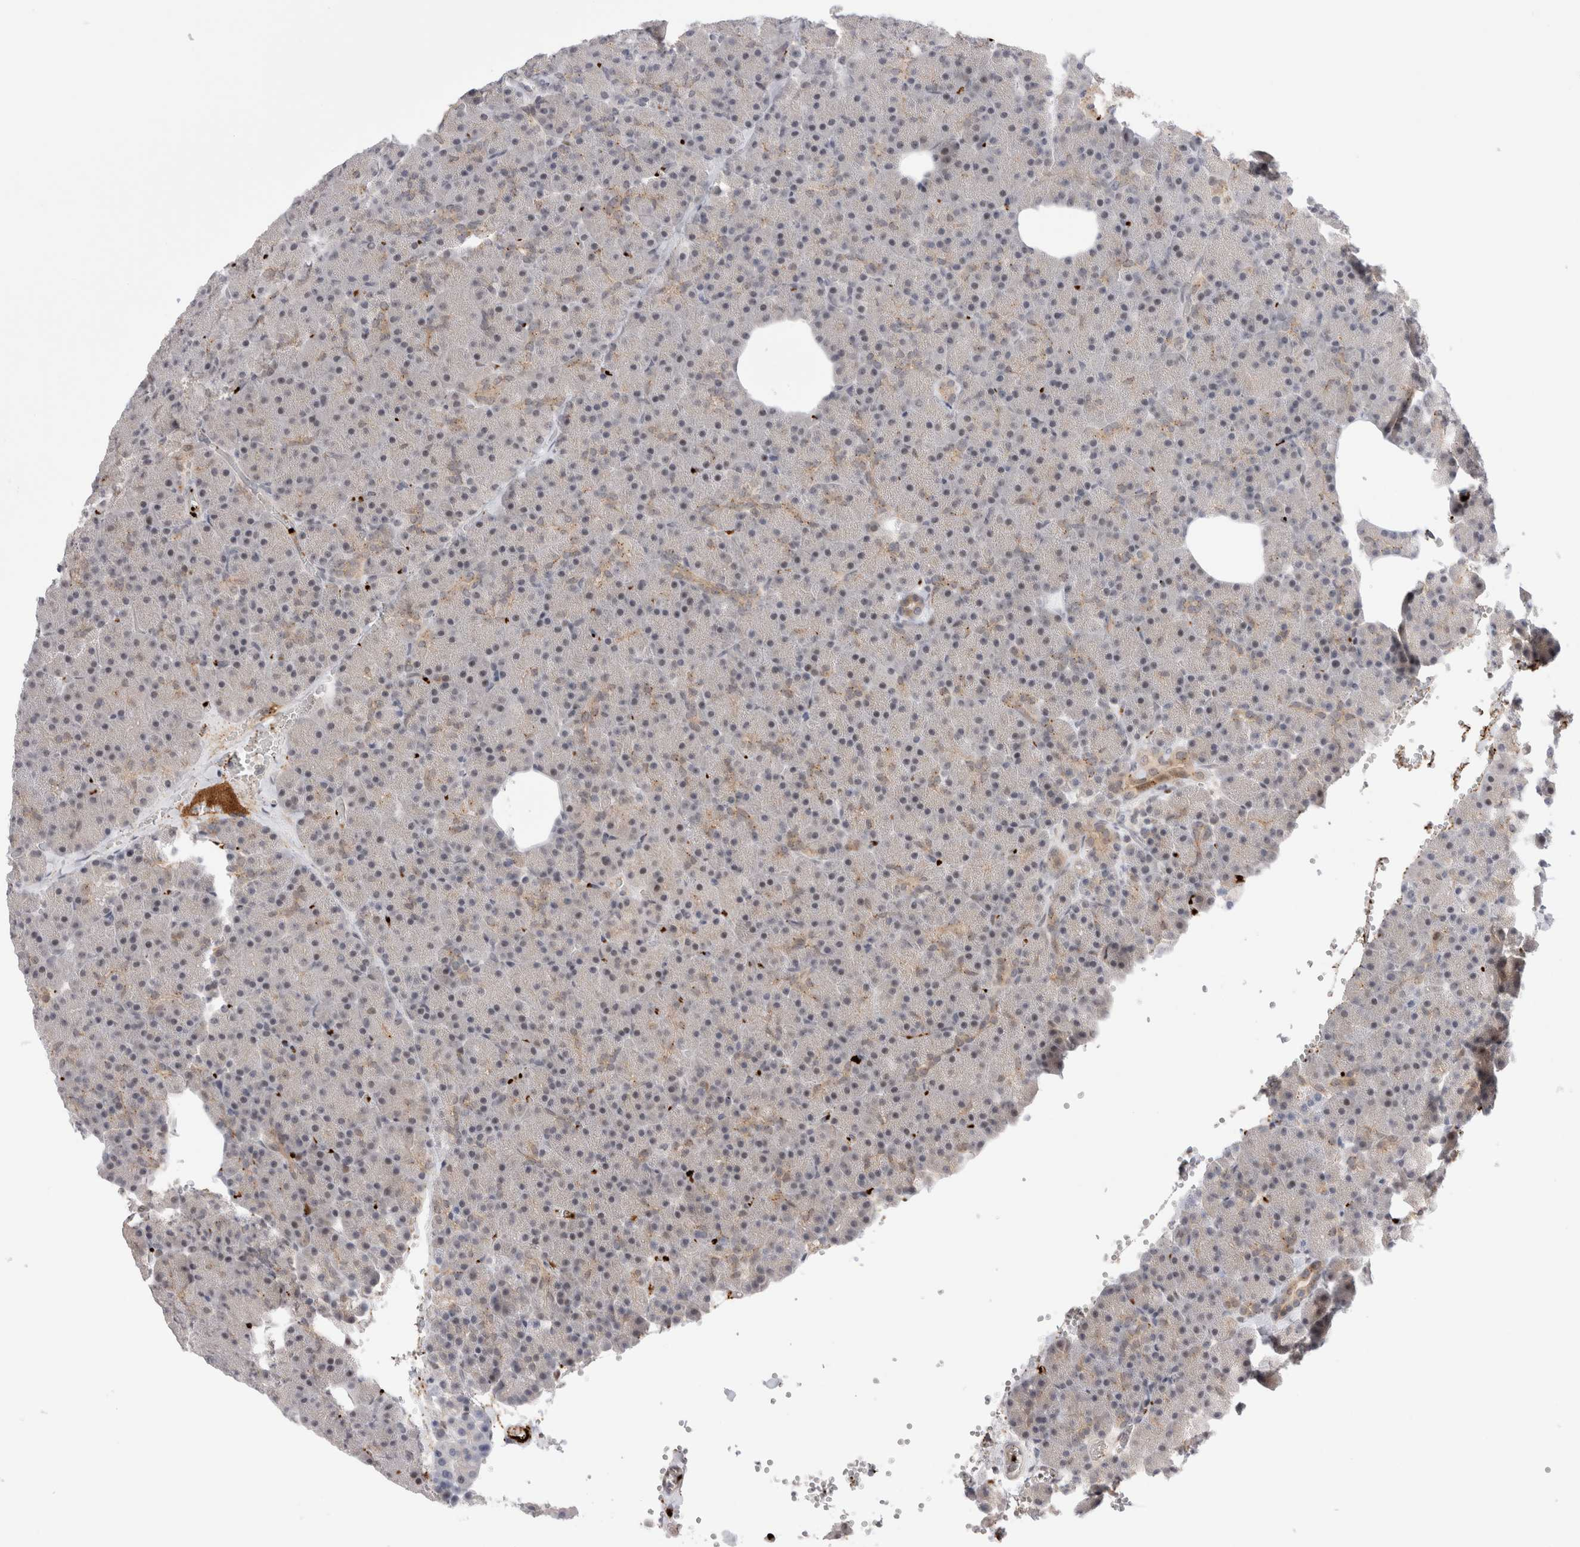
{"staining": {"intensity": "weak", "quantity": "<25%", "location": "cytoplasmic/membranous"}, "tissue": "pancreas", "cell_type": "Exocrine glandular cells", "image_type": "normal", "snomed": [{"axis": "morphology", "description": "Normal tissue, NOS"}, {"axis": "morphology", "description": "Carcinoid, malignant, NOS"}, {"axis": "topography", "description": "Pancreas"}], "caption": "This histopathology image is of unremarkable pancreas stained with immunohistochemistry (IHC) to label a protein in brown with the nuclei are counter-stained blue. There is no expression in exocrine glandular cells.", "gene": "VPS28", "patient": {"sex": "female", "age": 35}}